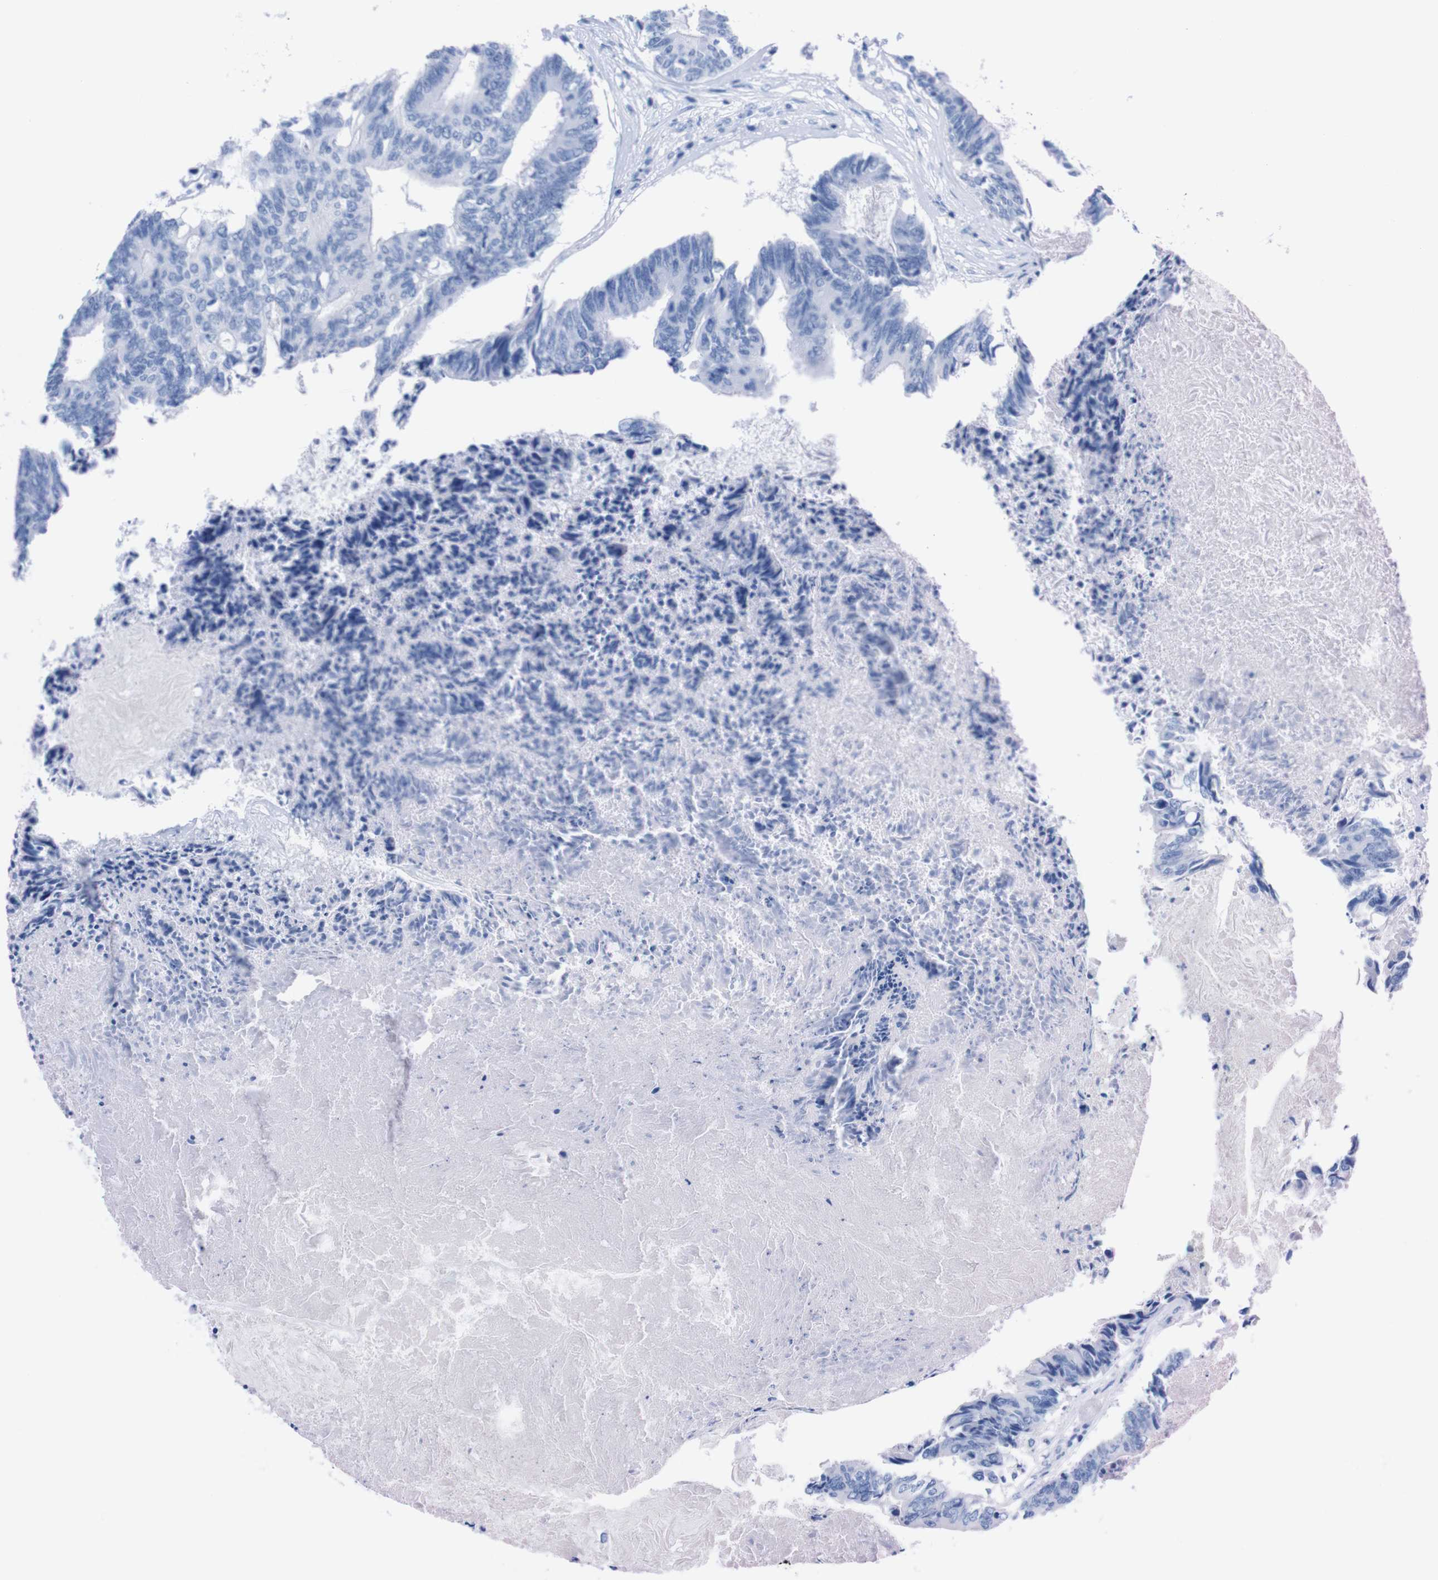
{"staining": {"intensity": "negative", "quantity": "none", "location": "none"}, "tissue": "colorectal cancer", "cell_type": "Tumor cells", "image_type": "cancer", "snomed": [{"axis": "morphology", "description": "Adenocarcinoma, NOS"}, {"axis": "topography", "description": "Rectum"}], "caption": "DAB immunohistochemical staining of human colorectal cancer displays no significant positivity in tumor cells.", "gene": "P2RY12", "patient": {"sex": "male", "age": 63}}